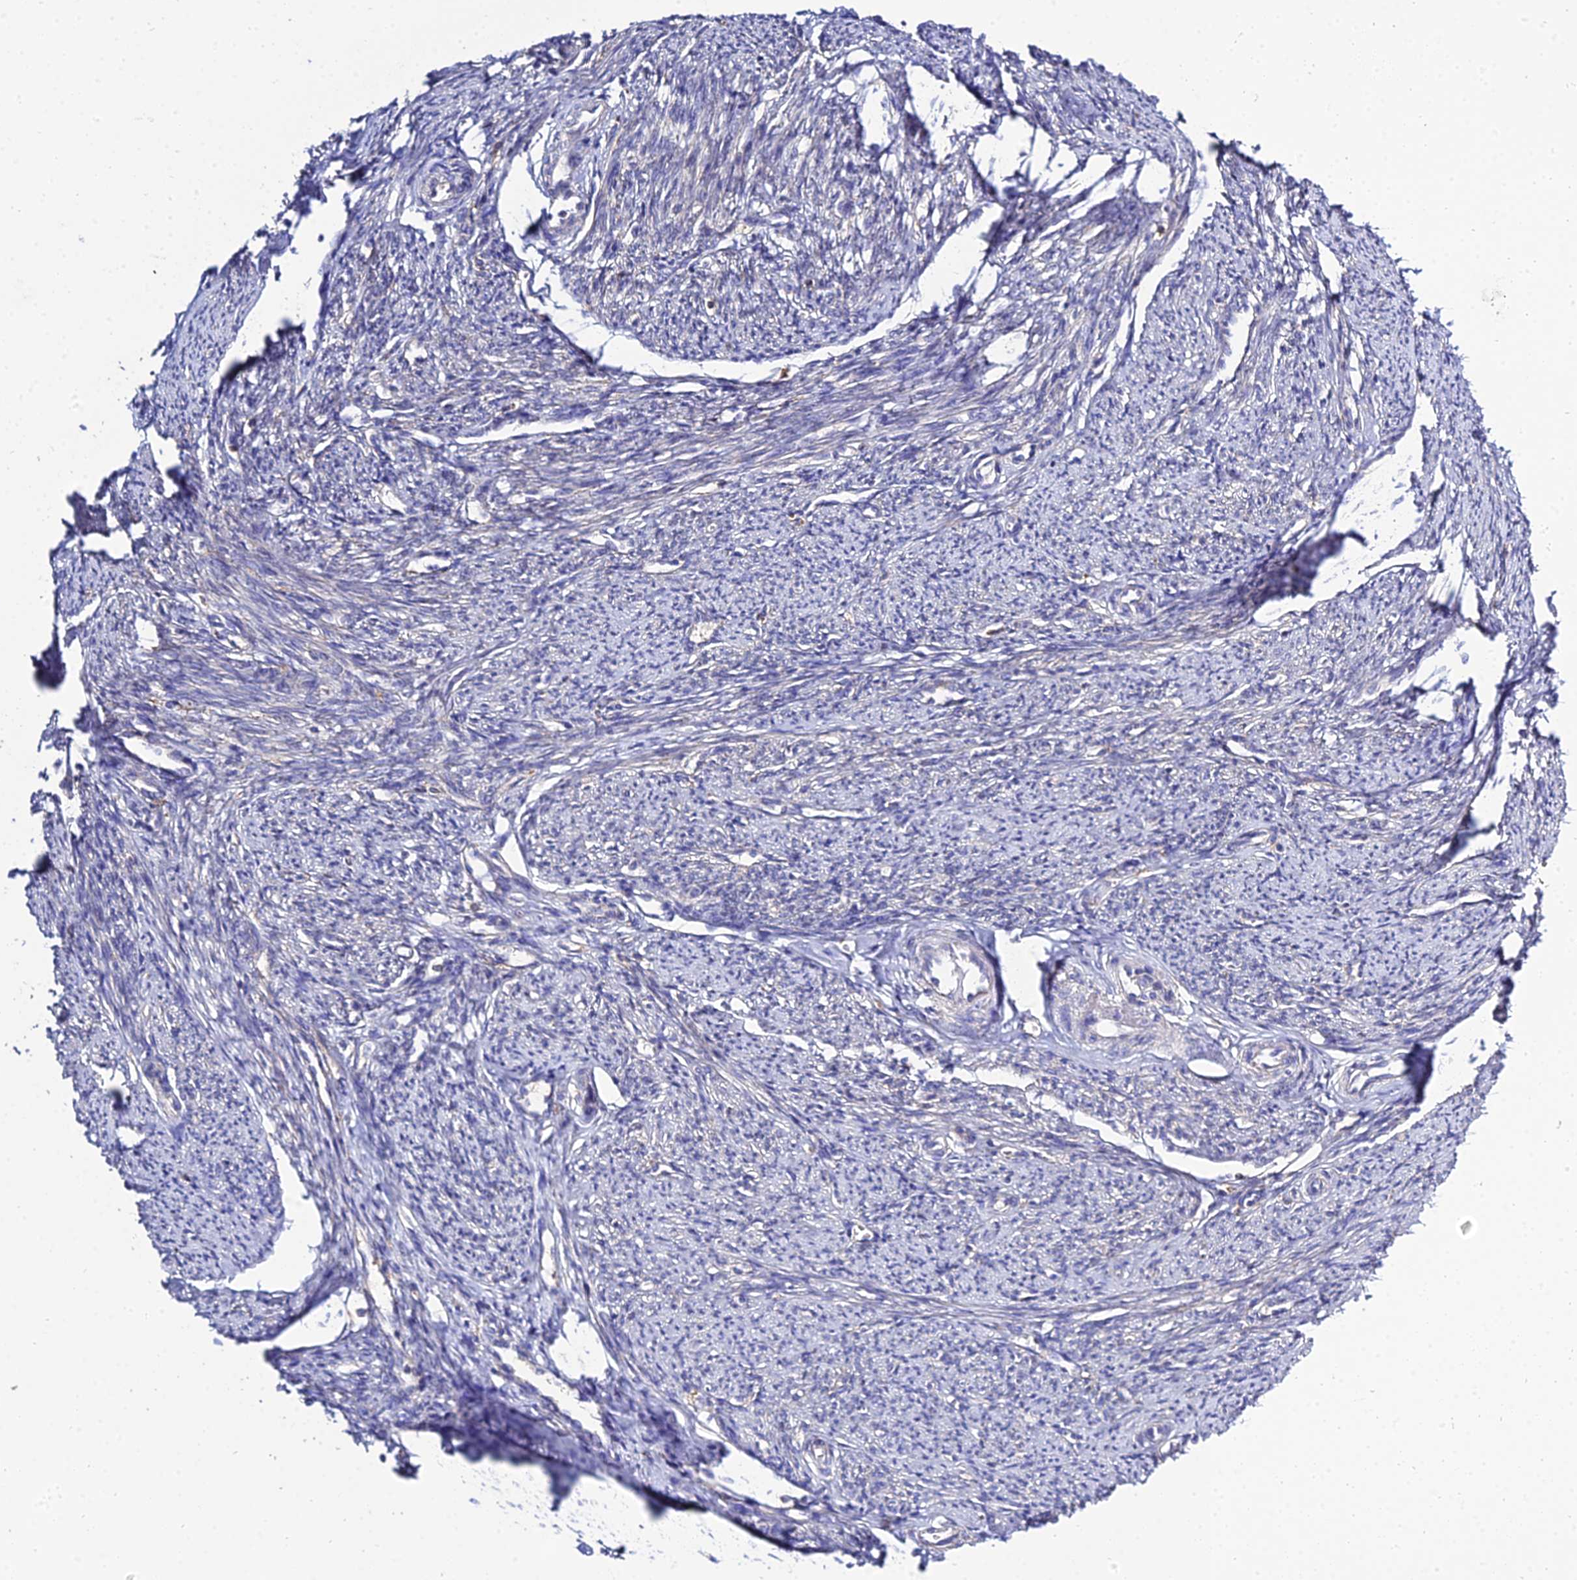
{"staining": {"intensity": "weak", "quantity": "25%-75%", "location": "cytoplasmic/membranous"}, "tissue": "smooth muscle", "cell_type": "Smooth muscle cells", "image_type": "normal", "snomed": [{"axis": "morphology", "description": "Normal tissue, NOS"}, {"axis": "topography", "description": "Smooth muscle"}, {"axis": "topography", "description": "Uterus"}], "caption": "Protein expression analysis of normal smooth muscle exhibits weak cytoplasmic/membranous staining in about 25%-75% of smooth muscle cells.", "gene": "C2orf69", "patient": {"sex": "female", "age": 59}}